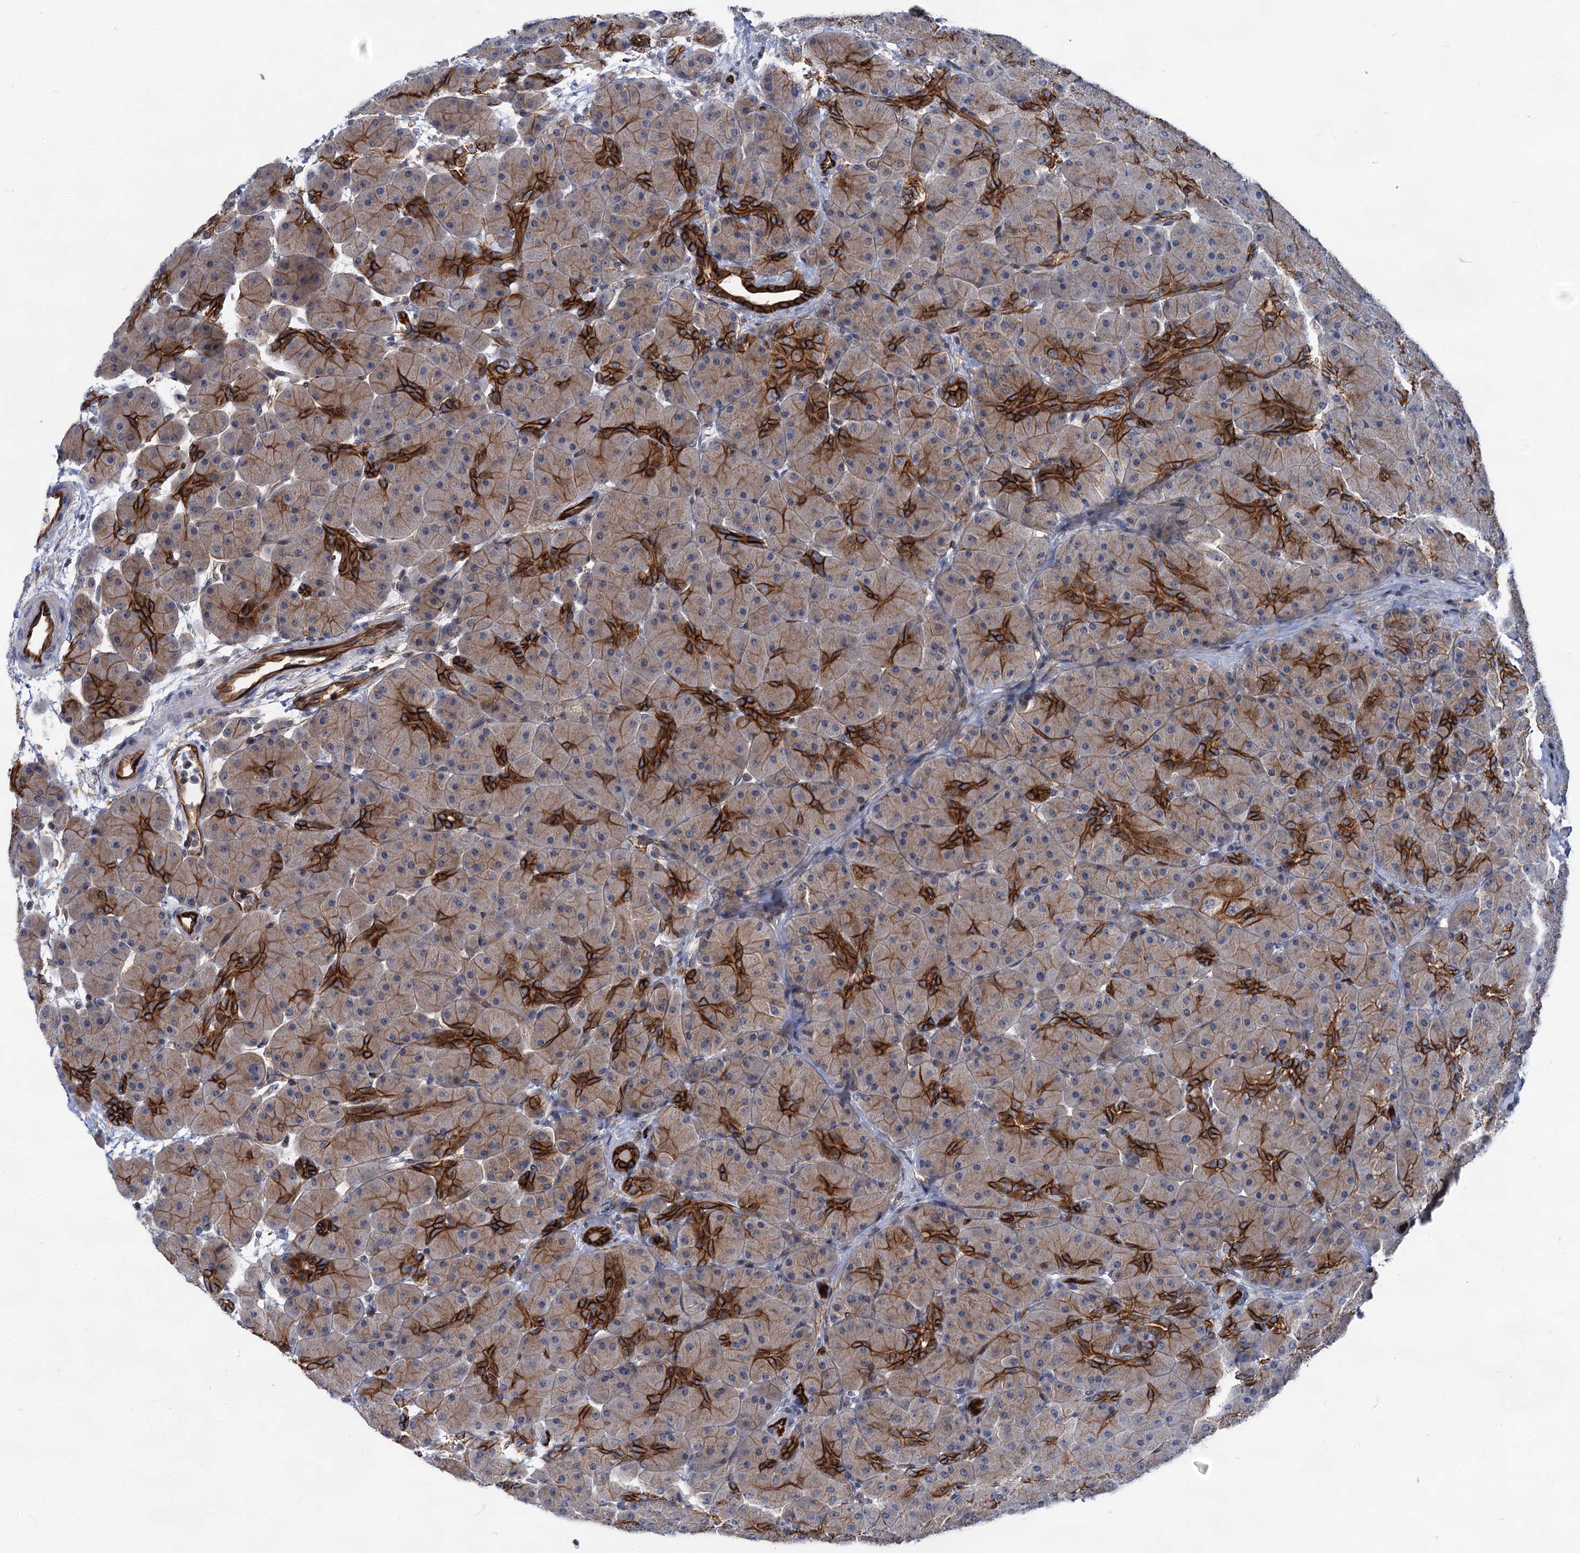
{"staining": {"intensity": "strong", "quantity": "25%-75%", "location": "cytoplasmic/membranous"}, "tissue": "pancreas", "cell_type": "Exocrine glandular cells", "image_type": "normal", "snomed": [{"axis": "morphology", "description": "Normal tissue, NOS"}, {"axis": "topography", "description": "Pancreas"}], "caption": "Immunohistochemical staining of normal human pancreas shows high levels of strong cytoplasmic/membranous staining in about 25%-75% of exocrine glandular cells.", "gene": "ABLIM1", "patient": {"sex": "male", "age": 66}}